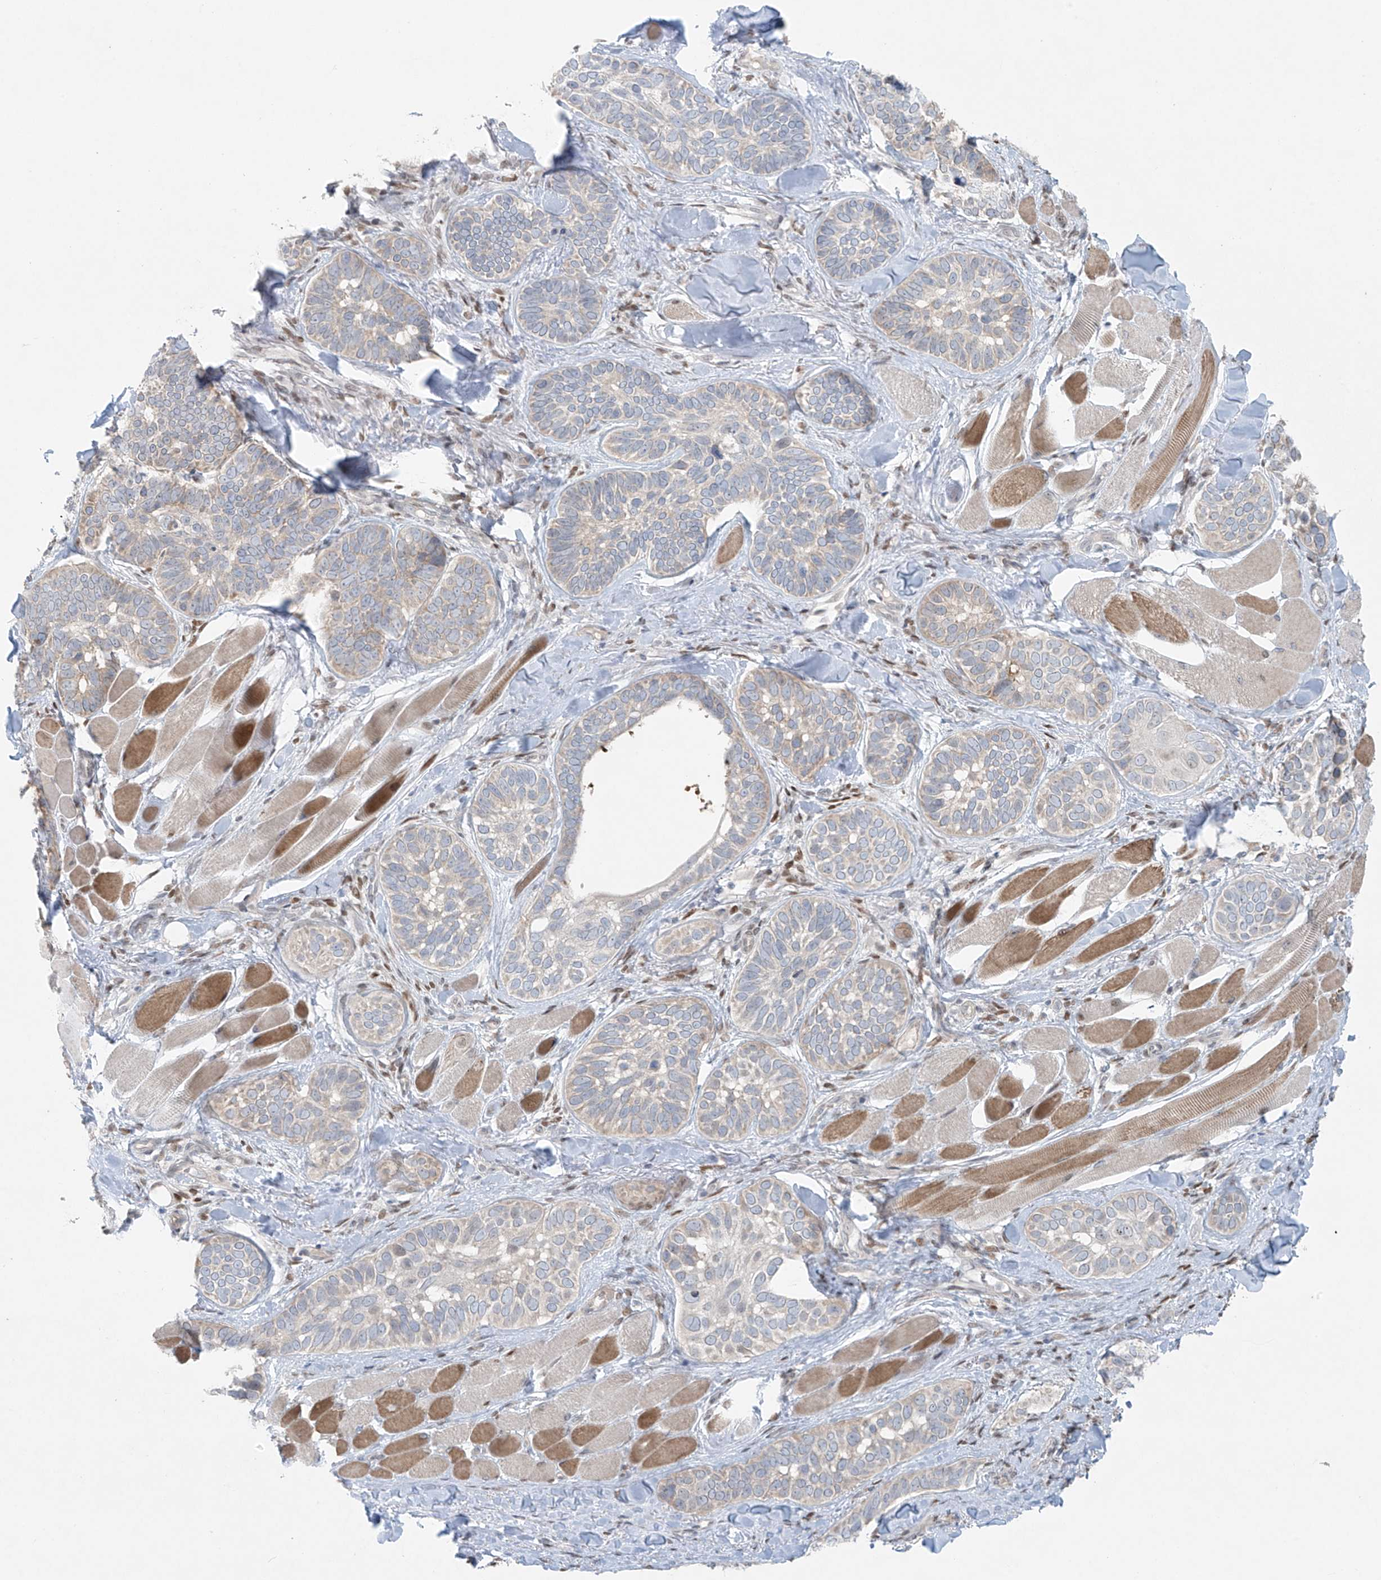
{"staining": {"intensity": "weak", "quantity": "<25%", "location": "cytoplasmic/membranous"}, "tissue": "skin cancer", "cell_type": "Tumor cells", "image_type": "cancer", "snomed": [{"axis": "morphology", "description": "Basal cell carcinoma"}, {"axis": "topography", "description": "Skin"}], "caption": "Immunohistochemistry micrograph of human skin basal cell carcinoma stained for a protein (brown), which demonstrates no staining in tumor cells.", "gene": "PPAT", "patient": {"sex": "male", "age": 62}}